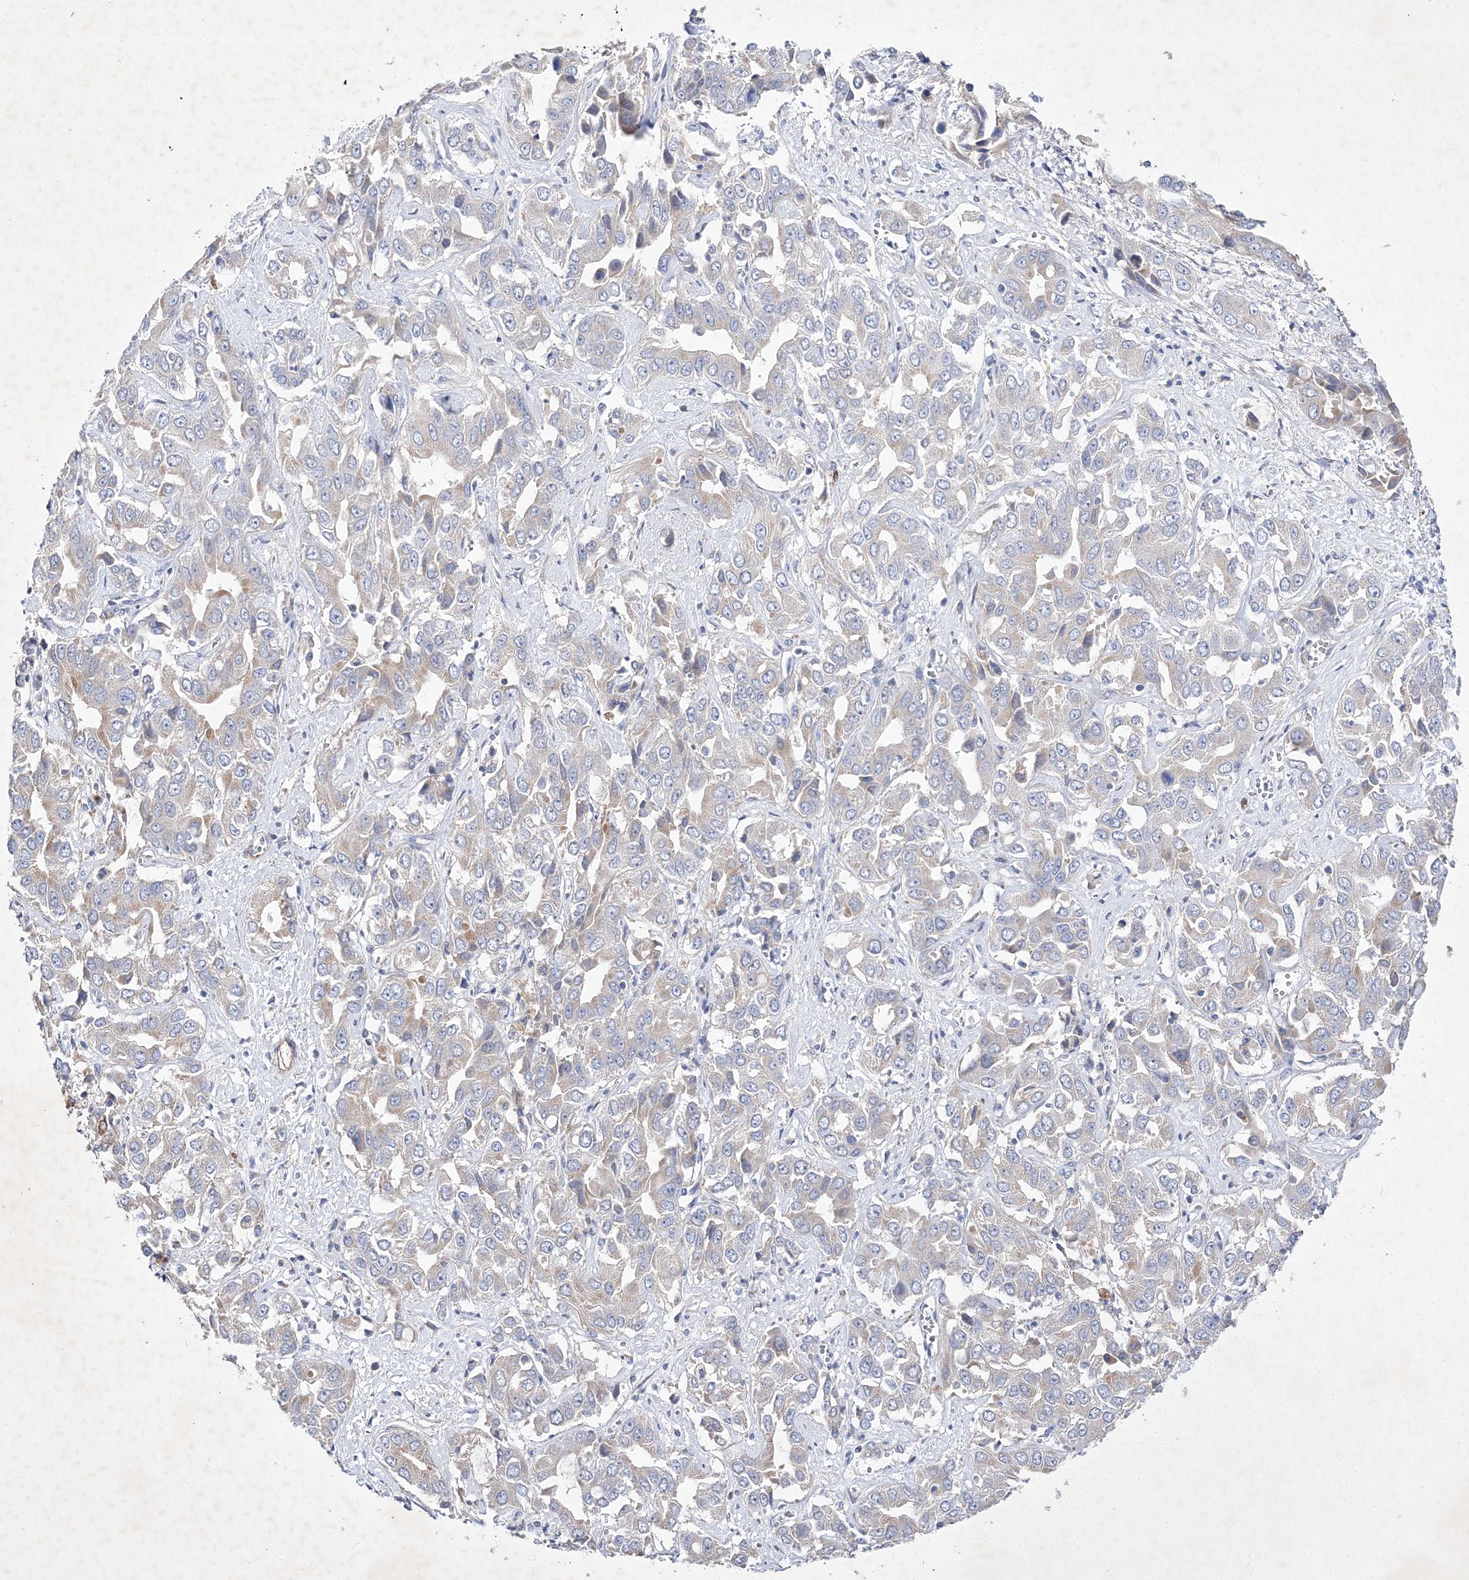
{"staining": {"intensity": "weak", "quantity": "<25%", "location": "cytoplasmic/membranous"}, "tissue": "liver cancer", "cell_type": "Tumor cells", "image_type": "cancer", "snomed": [{"axis": "morphology", "description": "Cholangiocarcinoma"}, {"axis": "topography", "description": "Liver"}], "caption": "Photomicrograph shows no significant protein staining in tumor cells of liver cholangiocarcinoma.", "gene": "METTL8", "patient": {"sex": "female", "age": 52}}